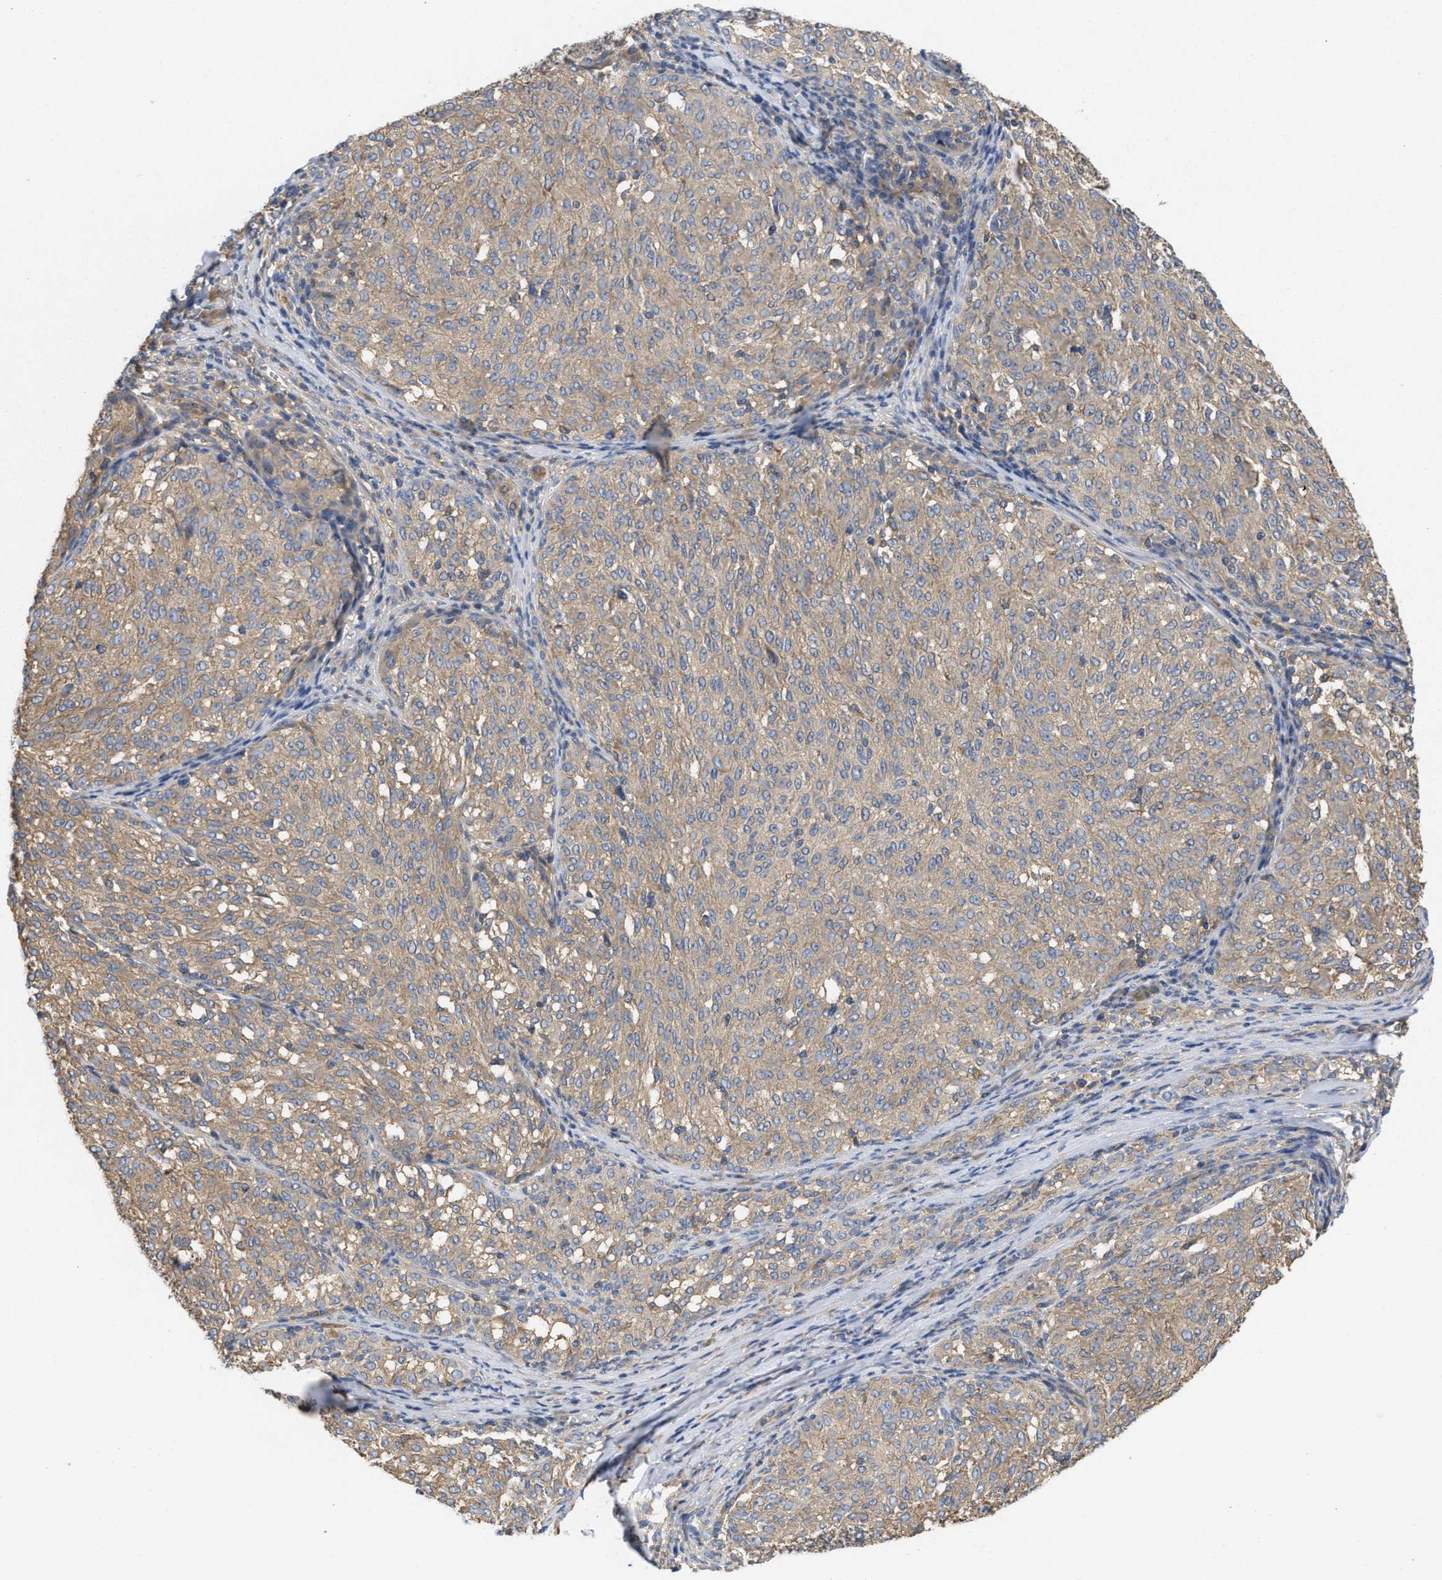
{"staining": {"intensity": "weak", "quantity": ">75%", "location": "cytoplasmic/membranous"}, "tissue": "melanoma", "cell_type": "Tumor cells", "image_type": "cancer", "snomed": [{"axis": "morphology", "description": "Malignant melanoma, NOS"}, {"axis": "topography", "description": "Skin"}], "caption": "High-power microscopy captured an immunohistochemistry histopathology image of malignant melanoma, revealing weak cytoplasmic/membranous positivity in approximately >75% of tumor cells. Nuclei are stained in blue.", "gene": "RNF216", "patient": {"sex": "female", "age": 72}}